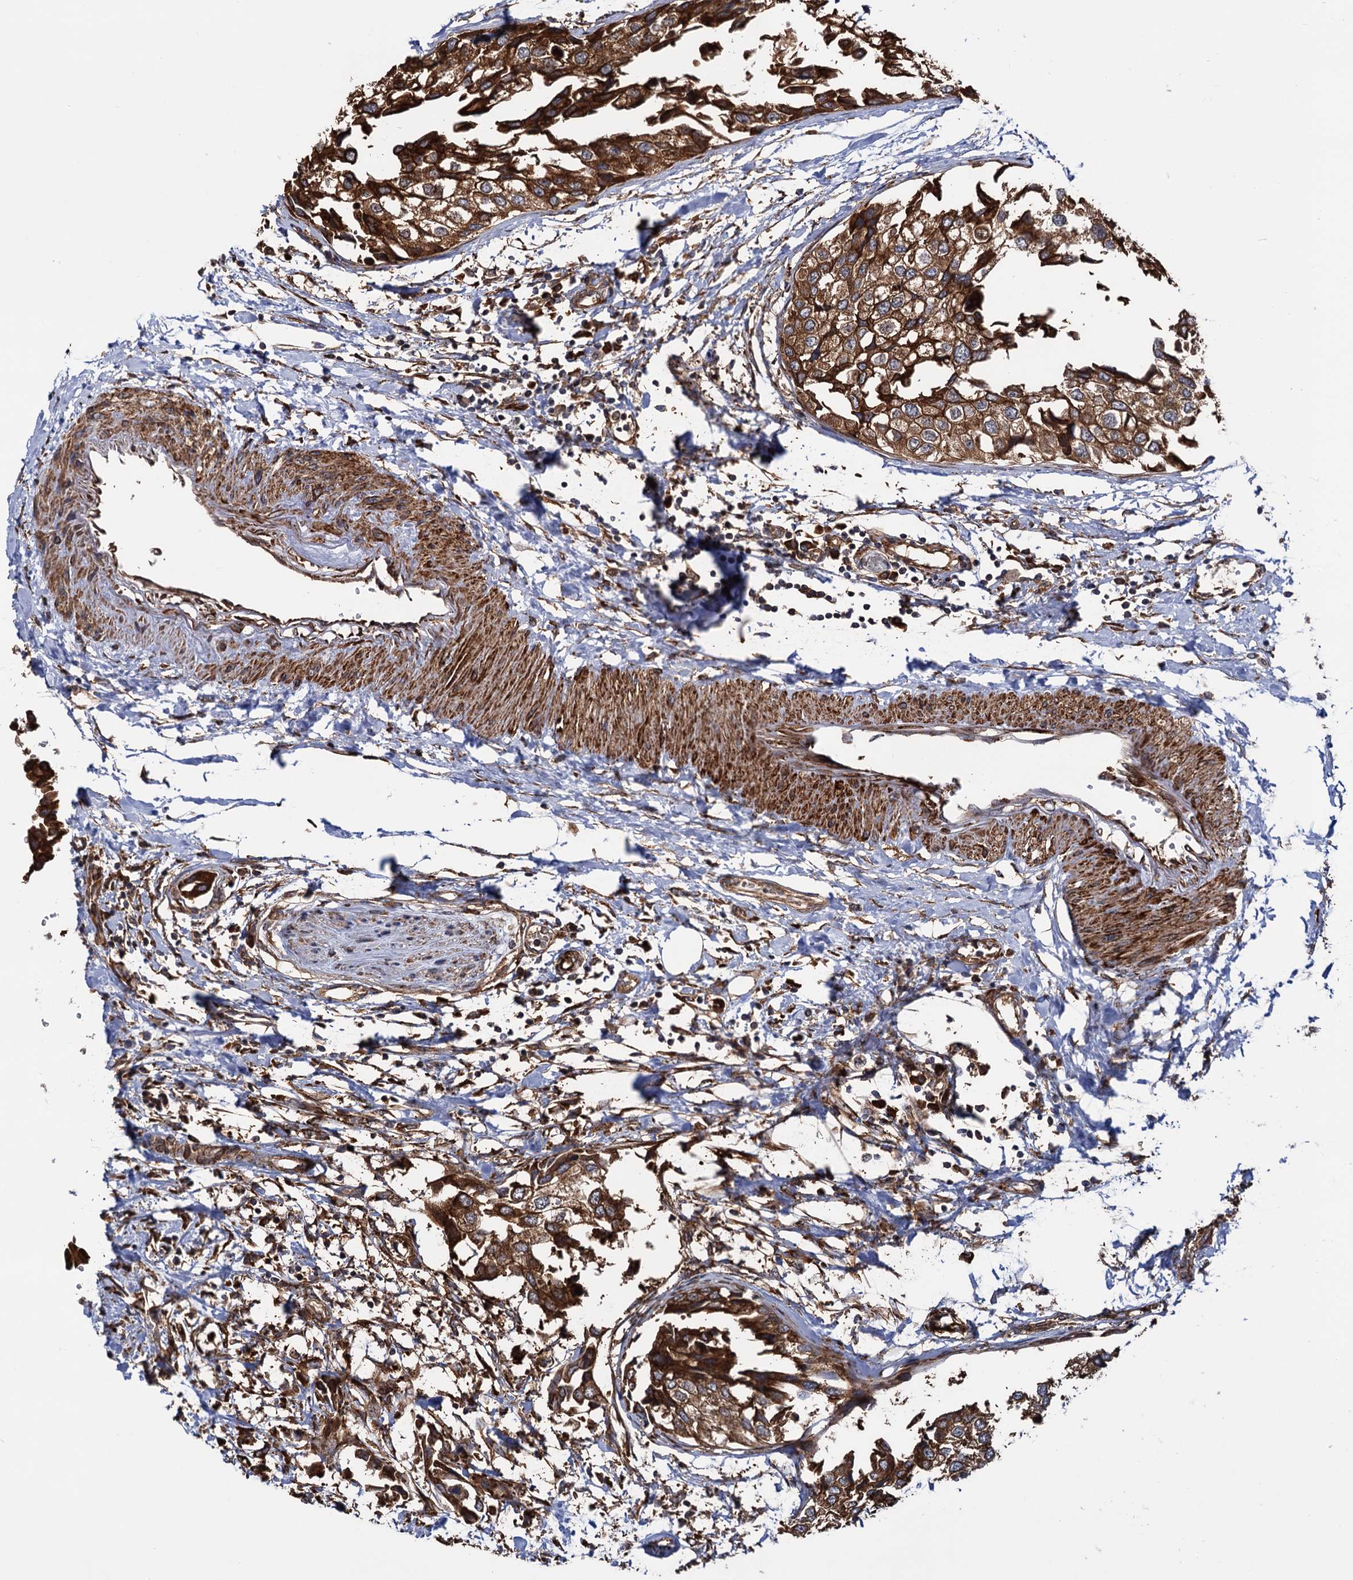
{"staining": {"intensity": "strong", "quantity": ">75%", "location": "cytoplasmic/membranous"}, "tissue": "urothelial cancer", "cell_type": "Tumor cells", "image_type": "cancer", "snomed": [{"axis": "morphology", "description": "Urothelial carcinoma, High grade"}, {"axis": "topography", "description": "Urinary bladder"}], "caption": "IHC histopathology image of neoplastic tissue: human high-grade urothelial carcinoma stained using IHC shows high levels of strong protein expression localized specifically in the cytoplasmic/membranous of tumor cells, appearing as a cytoplasmic/membranous brown color.", "gene": "ATP8B4", "patient": {"sex": "male", "age": 64}}